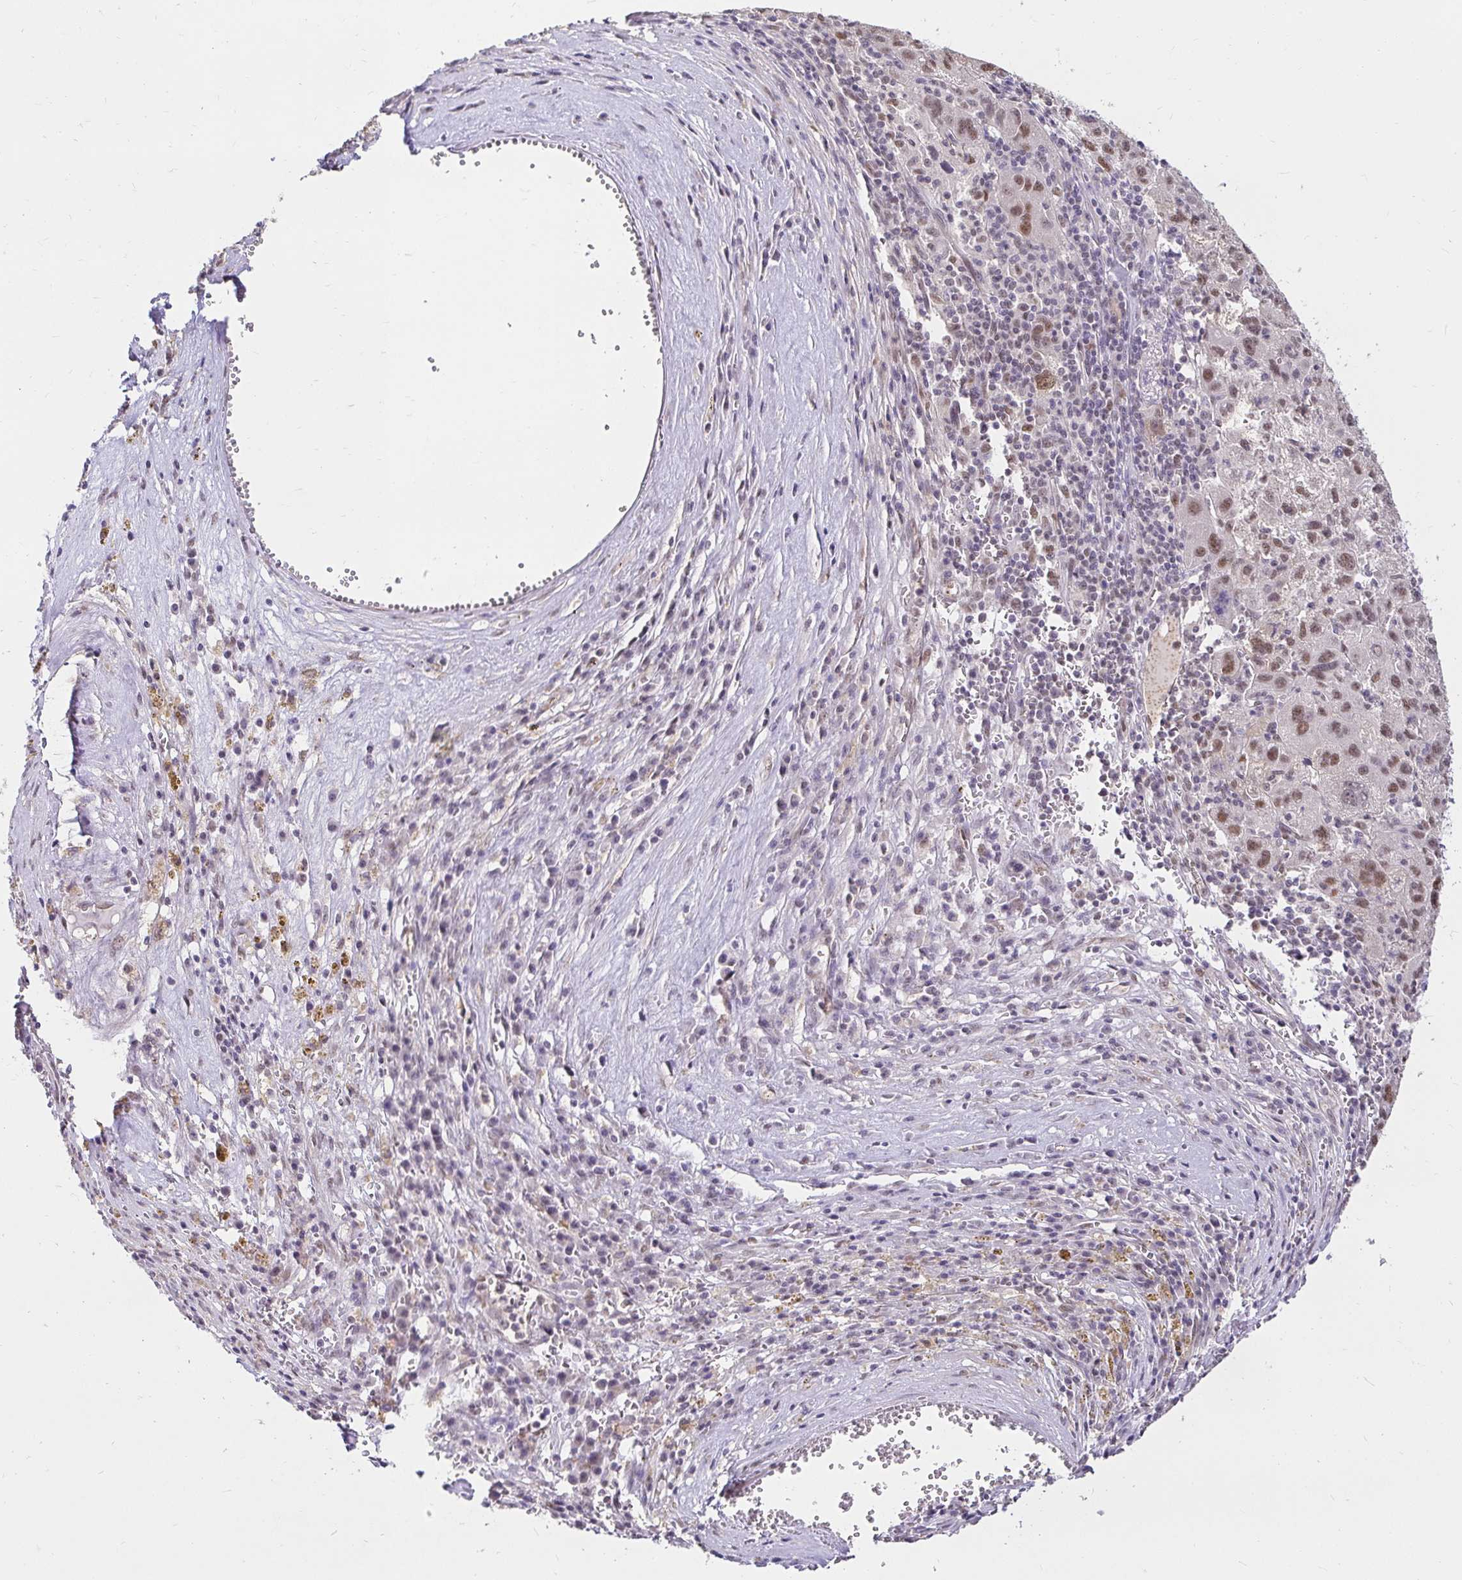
{"staining": {"intensity": "moderate", "quantity": ">75%", "location": "nuclear"}, "tissue": "liver cancer", "cell_type": "Tumor cells", "image_type": "cancer", "snomed": [{"axis": "morphology", "description": "Carcinoma, Hepatocellular, NOS"}, {"axis": "topography", "description": "Liver"}], "caption": "The micrograph shows immunohistochemical staining of hepatocellular carcinoma (liver). There is moderate nuclear expression is appreciated in approximately >75% of tumor cells.", "gene": "RIMS4", "patient": {"sex": "female", "age": 77}}